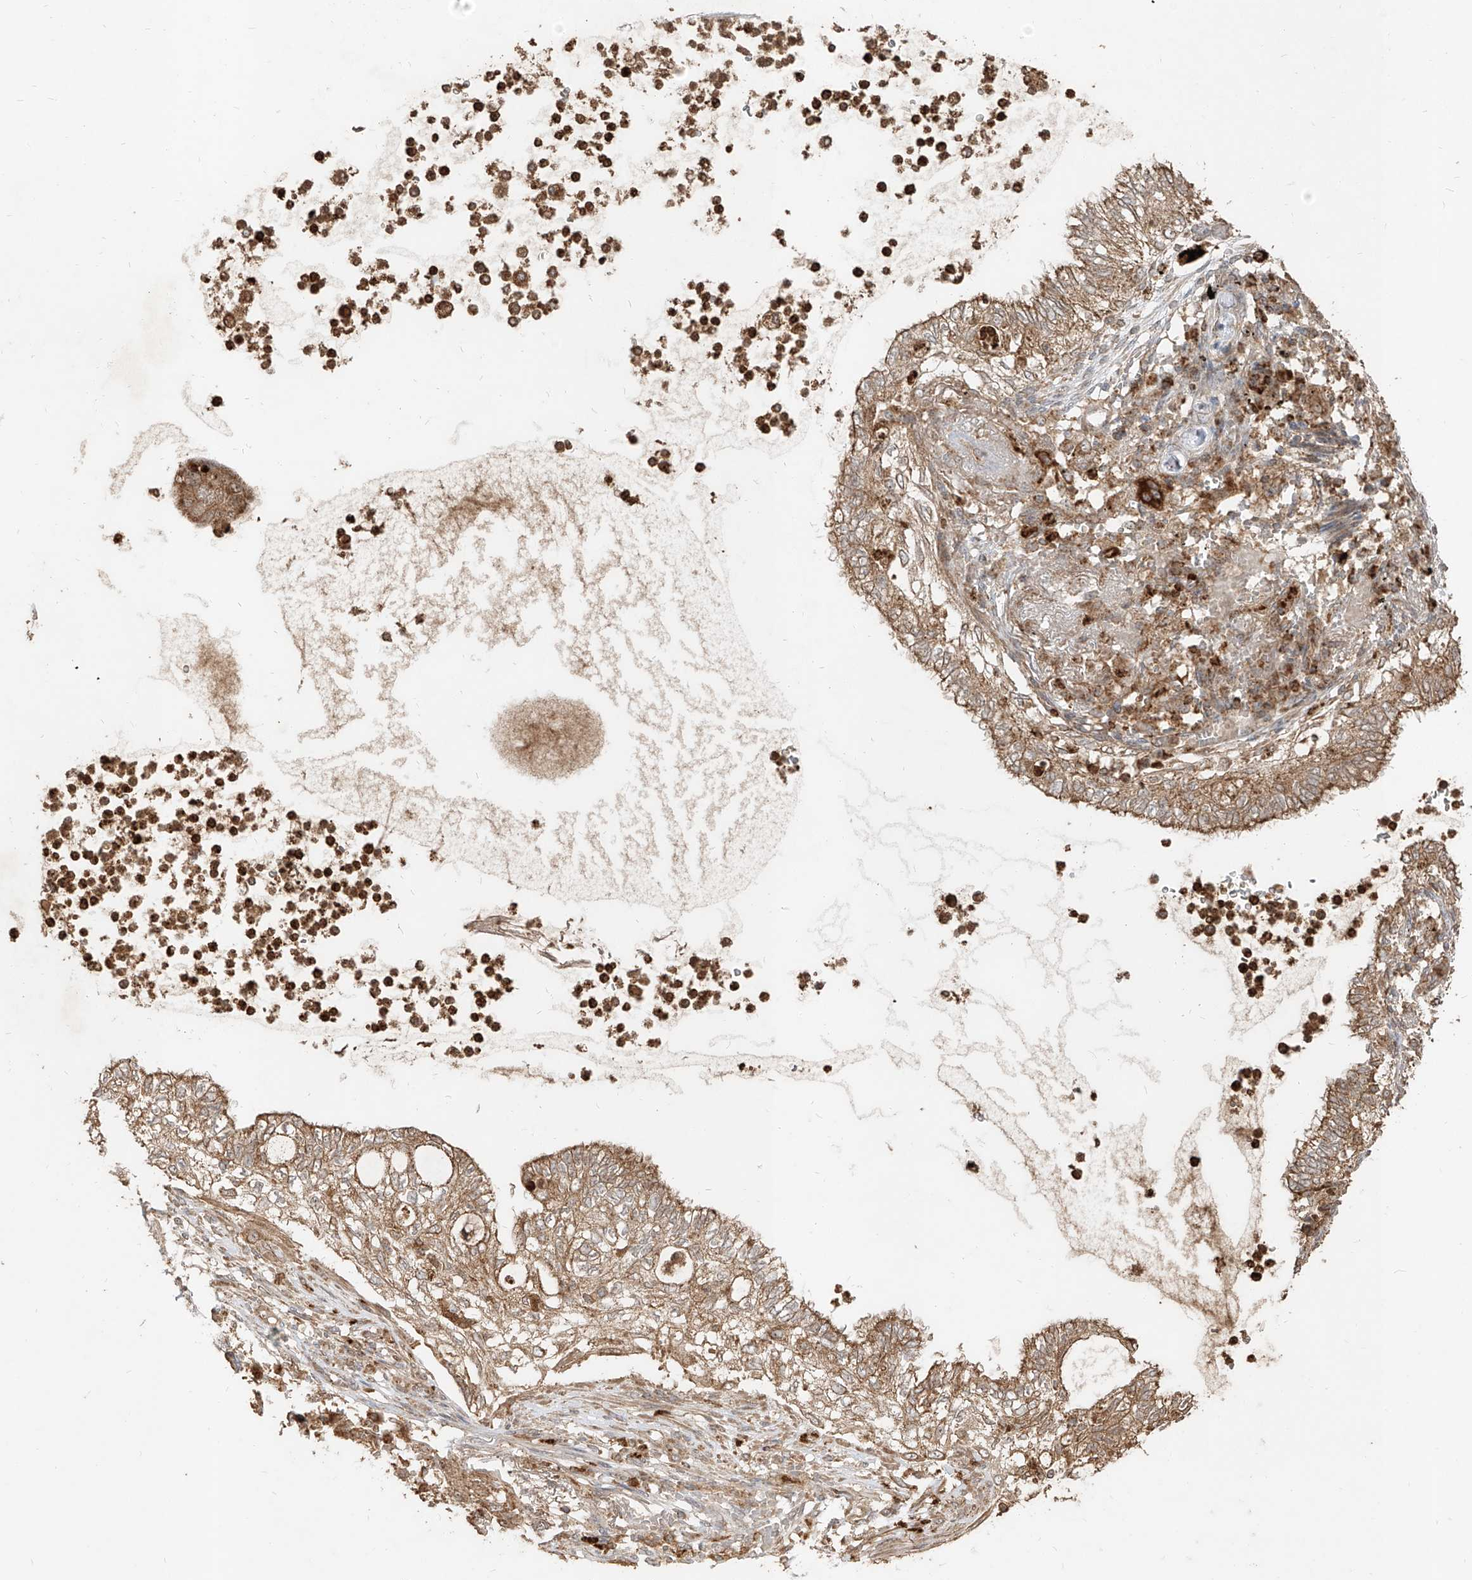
{"staining": {"intensity": "moderate", "quantity": ">75%", "location": "cytoplasmic/membranous"}, "tissue": "lung cancer", "cell_type": "Tumor cells", "image_type": "cancer", "snomed": [{"axis": "morphology", "description": "Adenocarcinoma, NOS"}, {"axis": "topography", "description": "Lung"}], "caption": "Adenocarcinoma (lung) stained with DAB (3,3'-diaminobenzidine) immunohistochemistry exhibits medium levels of moderate cytoplasmic/membranous expression in approximately >75% of tumor cells.", "gene": "AIM2", "patient": {"sex": "female", "age": 70}}